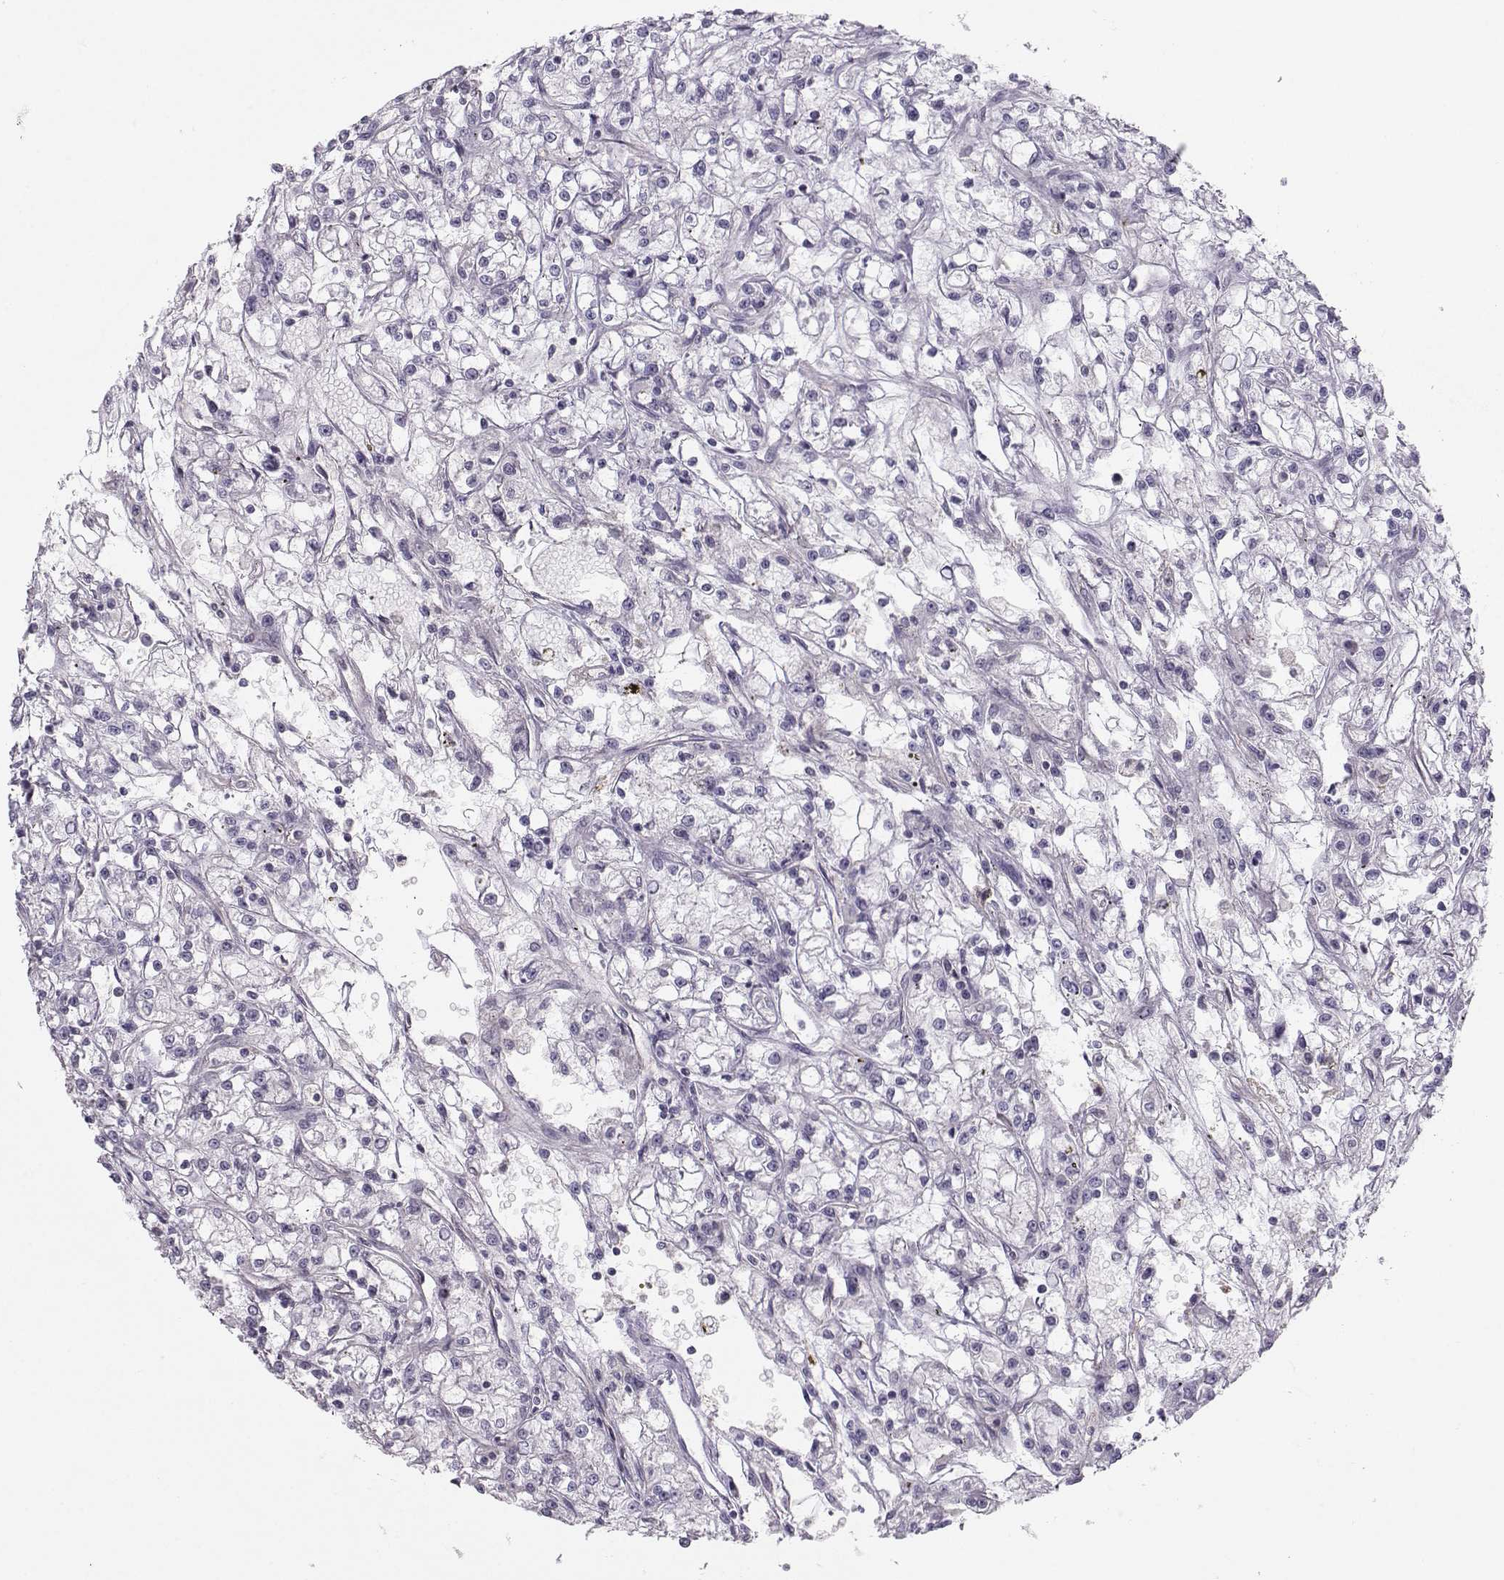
{"staining": {"intensity": "negative", "quantity": "none", "location": "none"}, "tissue": "renal cancer", "cell_type": "Tumor cells", "image_type": "cancer", "snomed": [{"axis": "morphology", "description": "Adenocarcinoma, NOS"}, {"axis": "topography", "description": "Kidney"}], "caption": "There is no significant positivity in tumor cells of adenocarcinoma (renal).", "gene": "MAST1", "patient": {"sex": "female", "age": 59}}